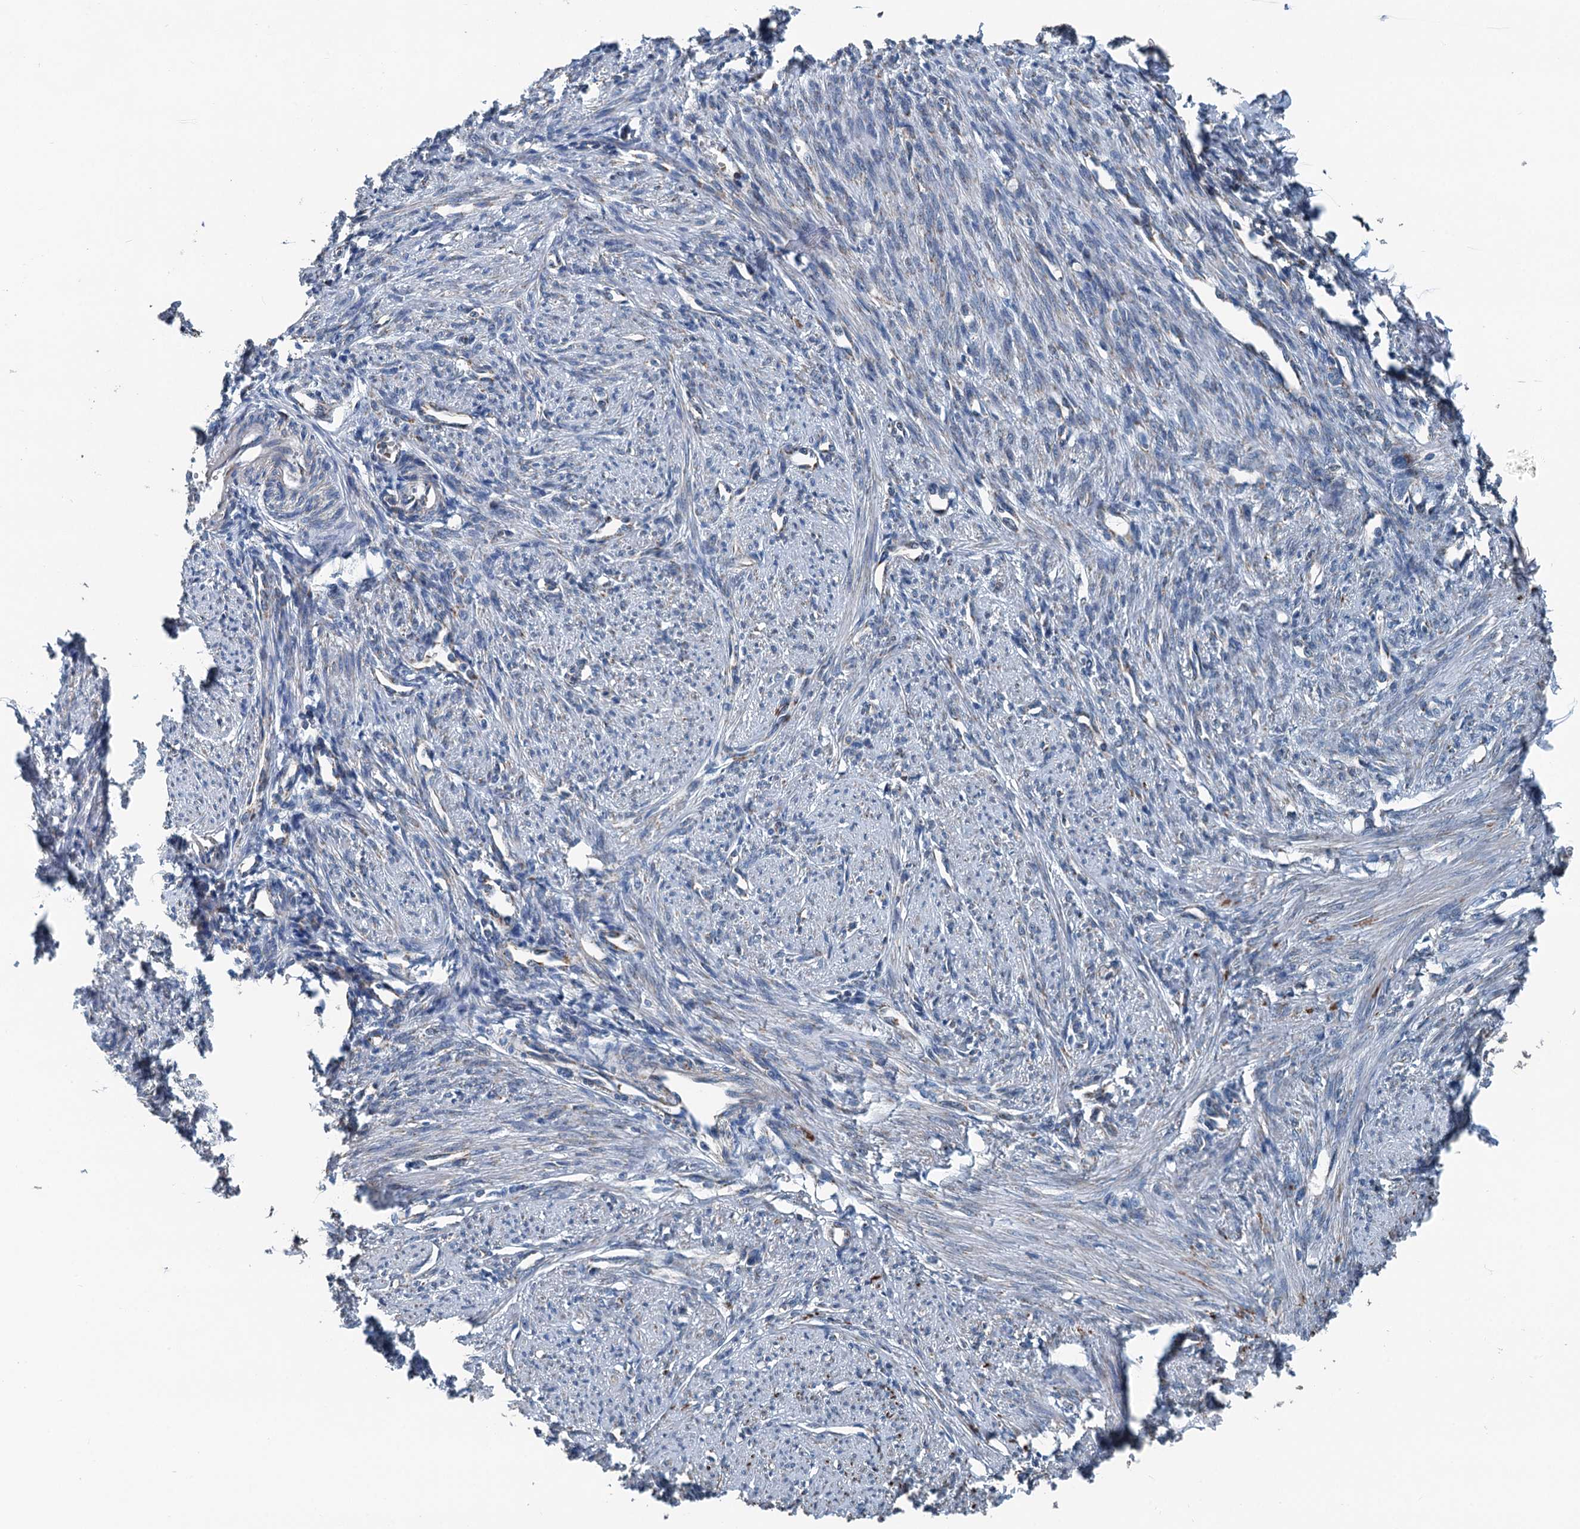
{"staining": {"intensity": "weak", "quantity": "25%-75%", "location": "cytoplasmic/membranous"}, "tissue": "smooth muscle", "cell_type": "Smooth muscle cells", "image_type": "normal", "snomed": [{"axis": "morphology", "description": "Normal tissue, NOS"}, {"axis": "topography", "description": "Smooth muscle"}, {"axis": "topography", "description": "Uterus"}], "caption": "Smooth muscle stained for a protein displays weak cytoplasmic/membranous positivity in smooth muscle cells. Nuclei are stained in blue.", "gene": "TRPT1", "patient": {"sex": "female", "age": 59}}